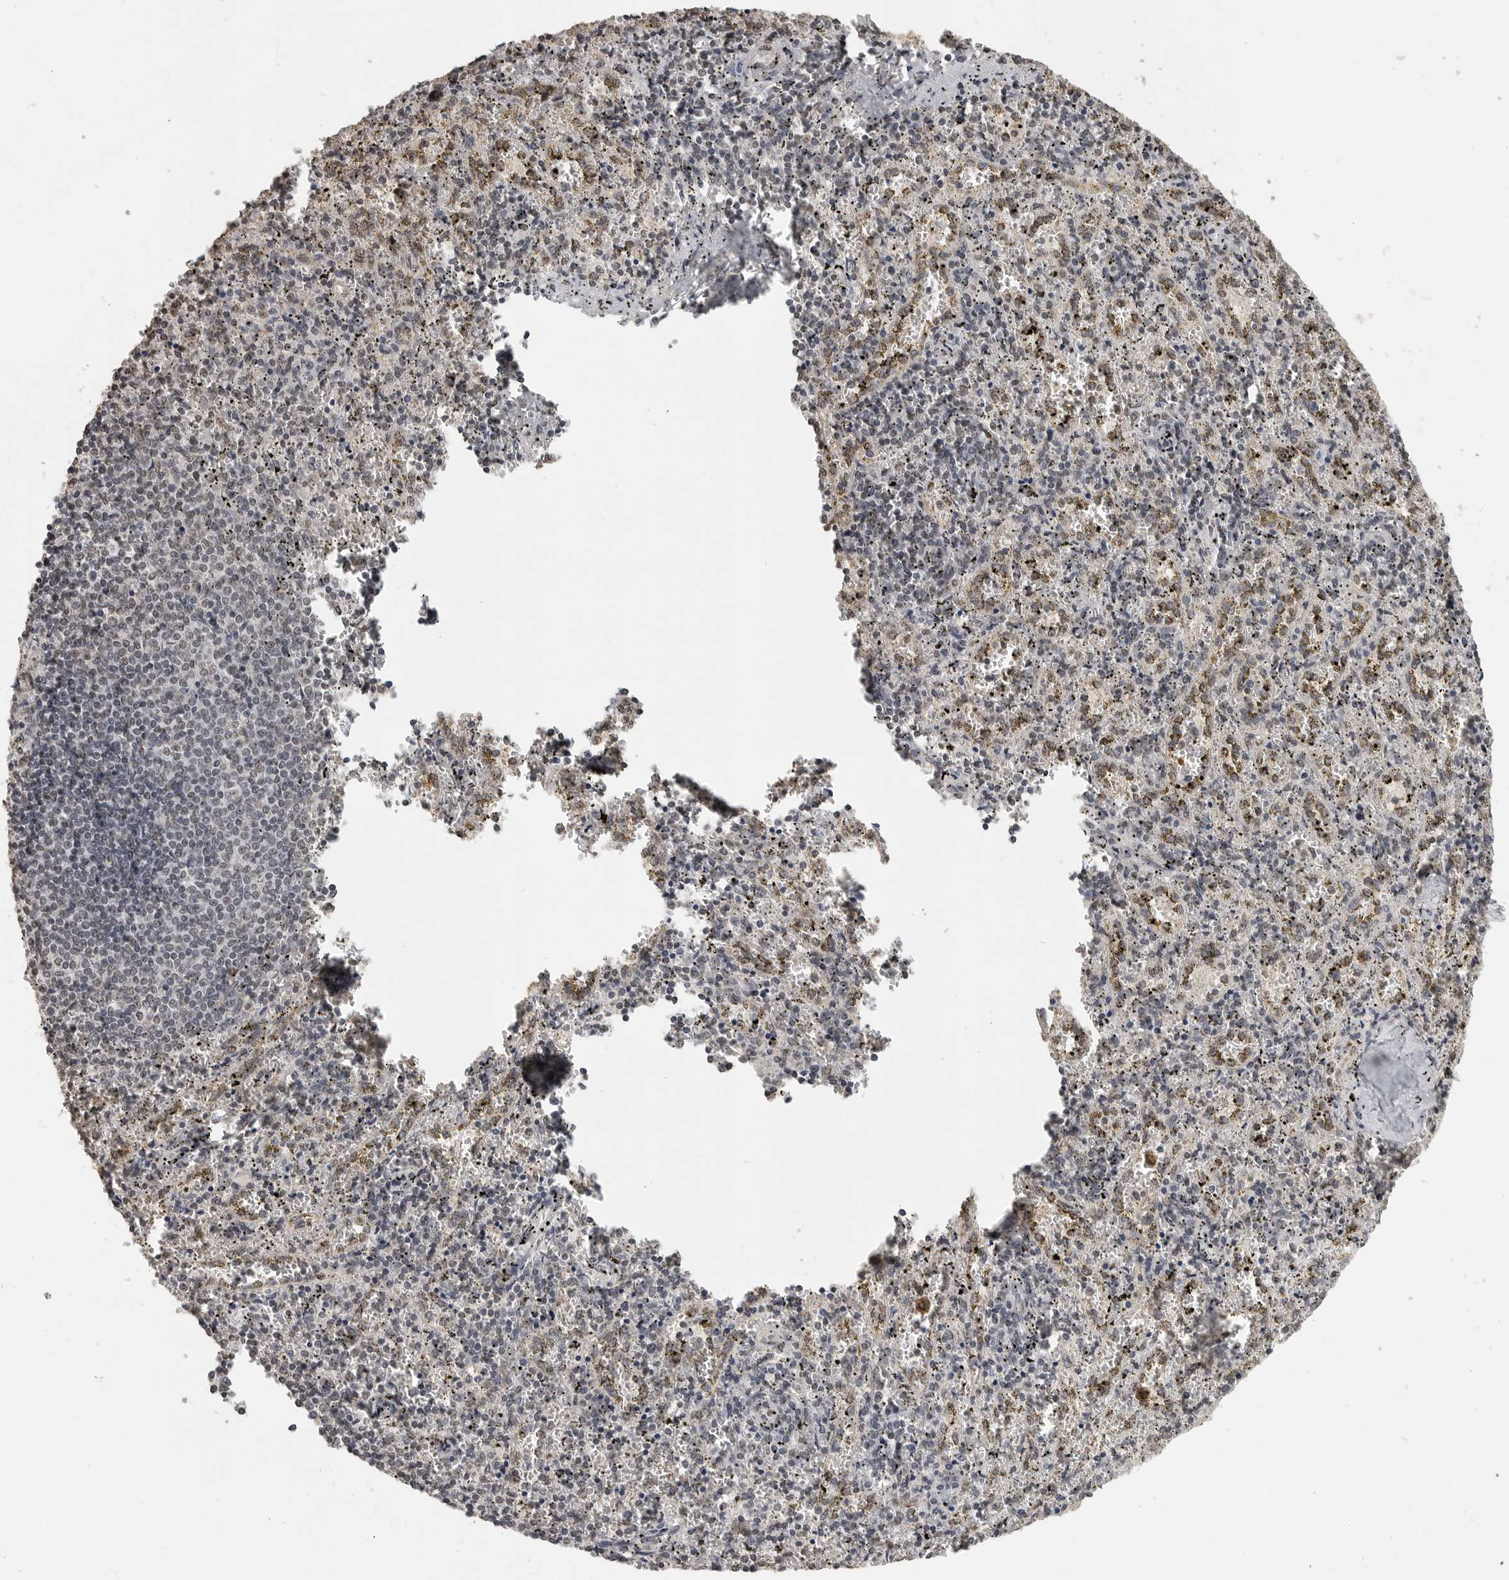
{"staining": {"intensity": "weak", "quantity": "25%-75%", "location": "nuclear"}, "tissue": "spleen", "cell_type": "Cells in red pulp", "image_type": "normal", "snomed": [{"axis": "morphology", "description": "Normal tissue, NOS"}, {"axis": "topography", "description": "Spleen"}], "caption": "Cells in red pulp demonstrate low levels of weak nuclear staining in about 25%-75% of cells in unremarkable human spleen. The protein is stained brown, and the nuclei are stained in blue (DAB (3,3'-diaminobenzidine) IHC with brightfield microscopy, high magnification).", "gene": "CLOCK", "patient": {"sex": "male", "age": 11}}